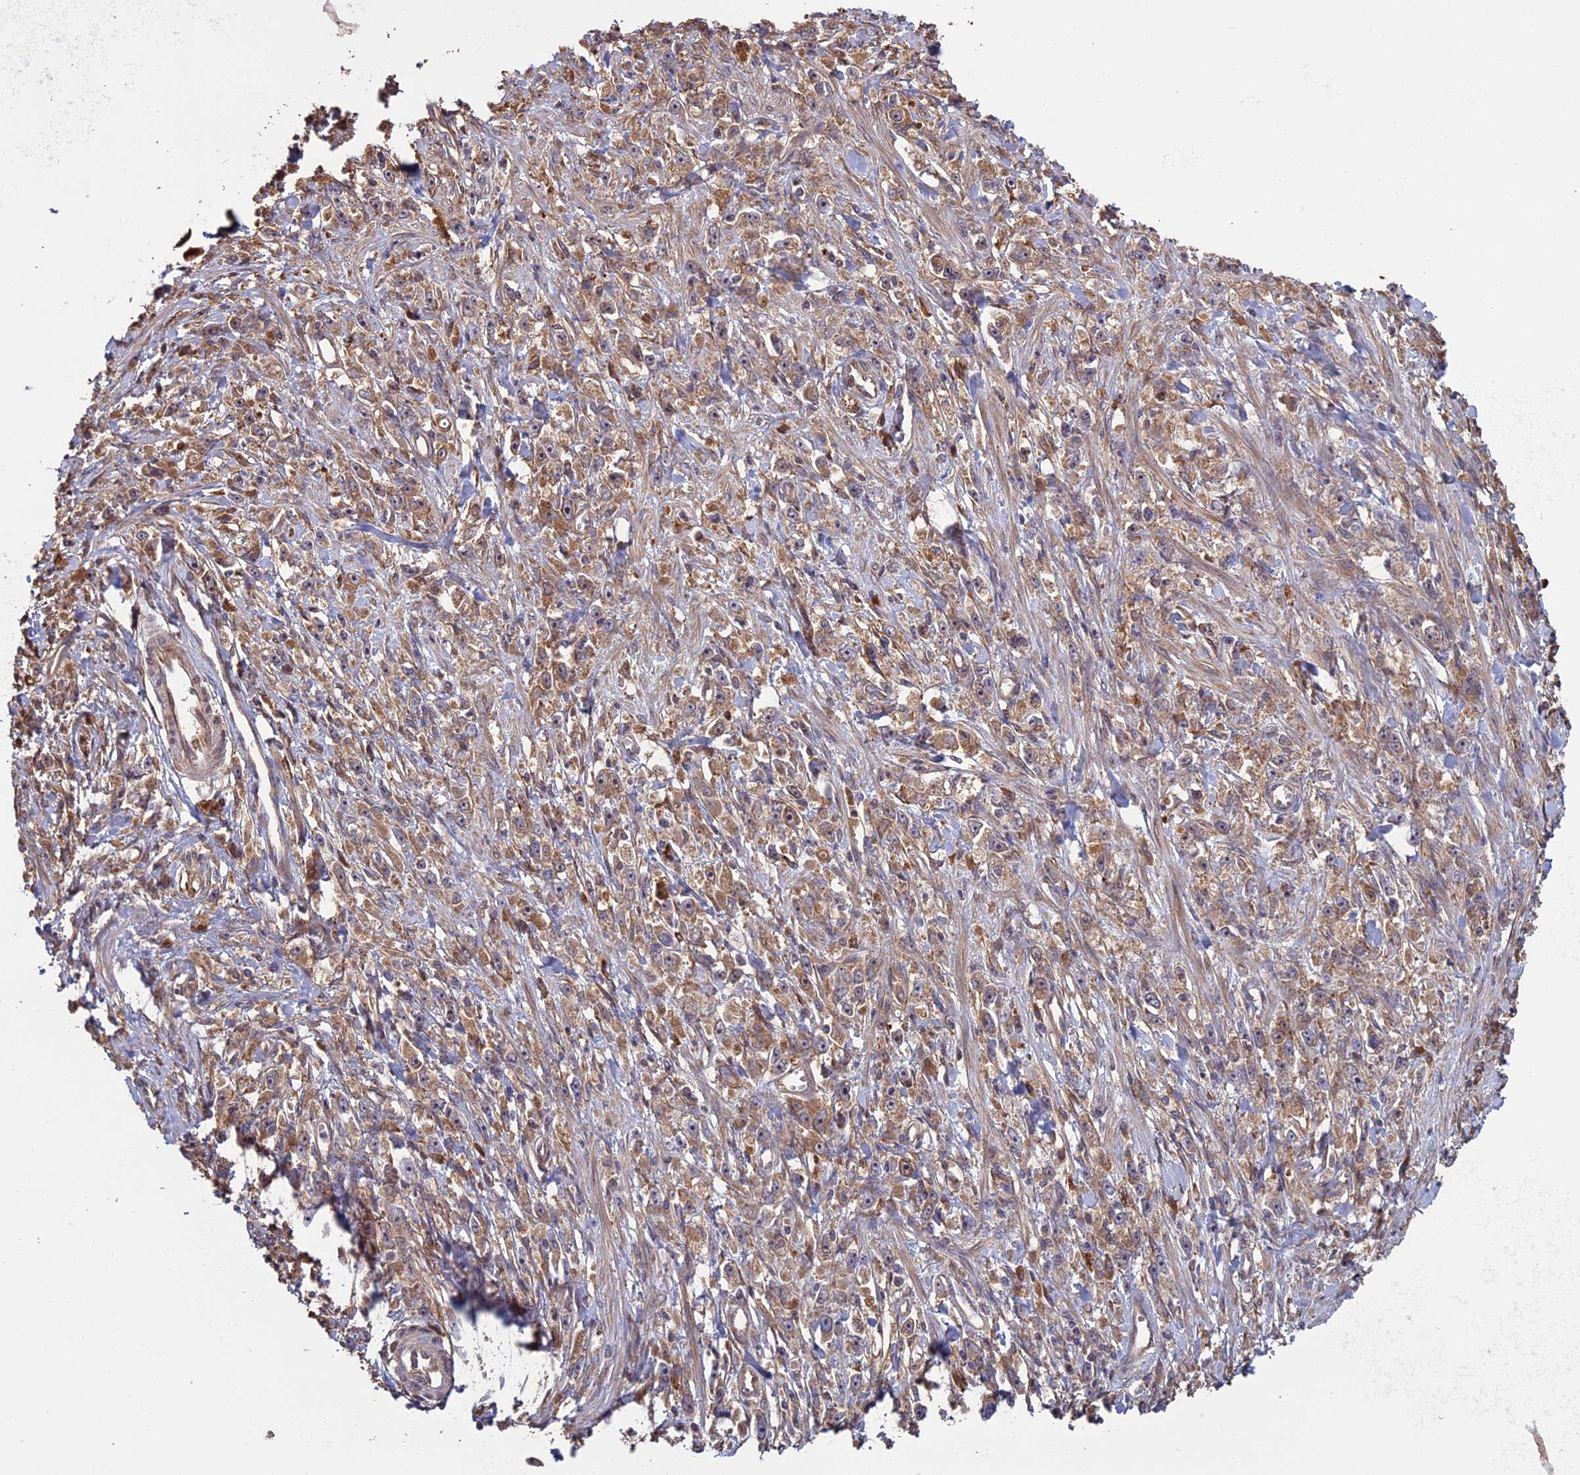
{"staining": {"intensity": "weak", "quantity": ">75%", "location": "cytoplasmic/membranous"}, "tissue": "stomach cancer", "cell_type": "Tumor cells", "image_type": "cancer", "snomed": [{"axis": "morphology", "description": "Adenocarcinoma, NOS"}, {"axis": "topography", "description": "Stomach"}], "caption": "Brown immunohistochemical staining in stomach cancer shows weak cytoplasmic/membranous expression in approximately >75% of tumor cells.", "gene": "VWA3A", "patient": {"sex": "female", "age": 59}}